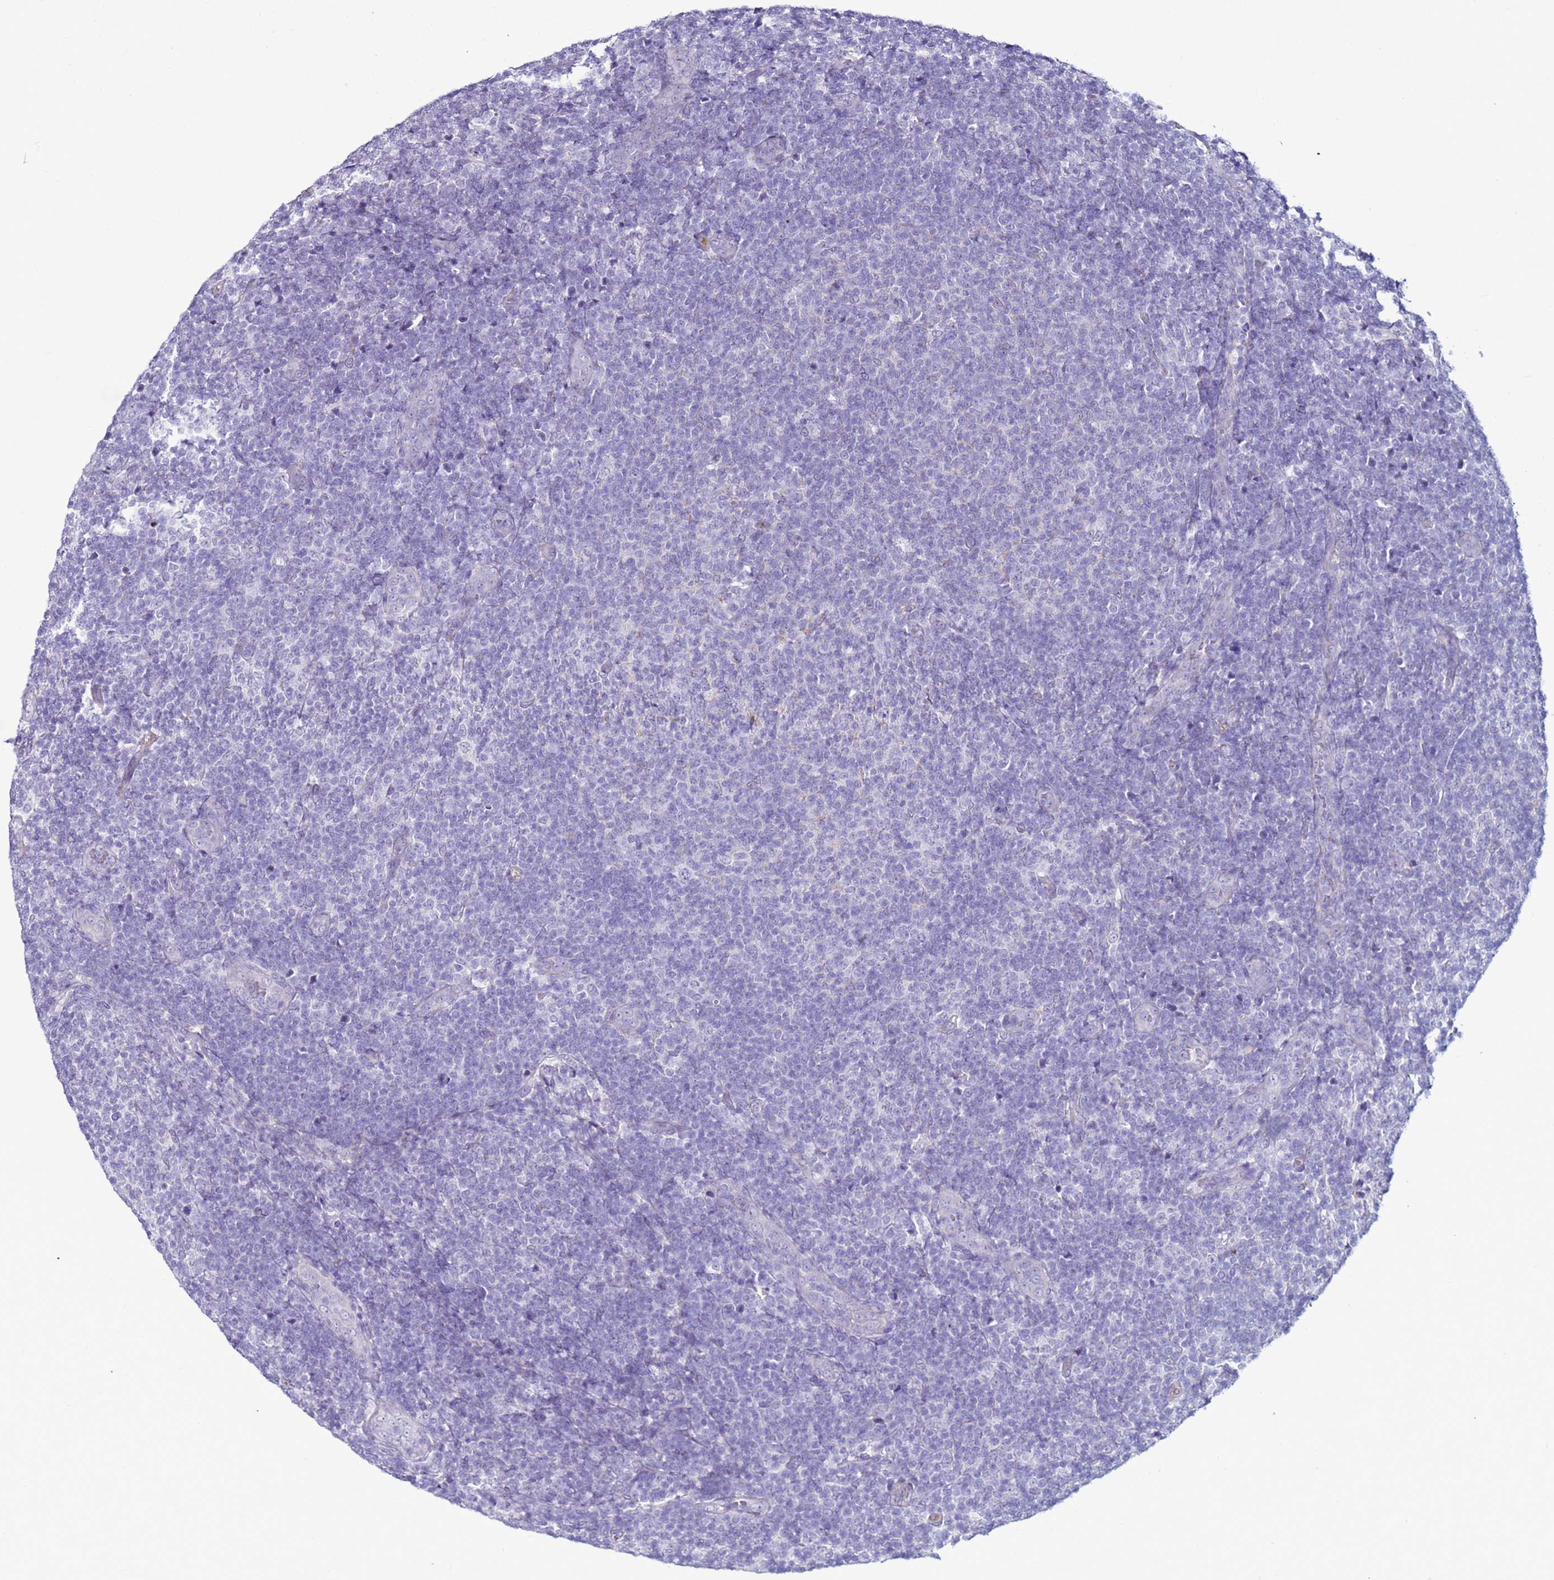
{"staining": {"intensity": "negative", "quantity": "none", "location": "none"}, "tissue": "lymphoma", "cell_type": "Tumor cells", "image_type": "cancer", "snomed": [{"axis": "morphology", "description": "Malignant lymphoma, non-Hodgkin's type, Low grade"}, {"axis": "topography", "description": "Lymph node"}], "caption": "Immunohistochemical staining of low-grade malignant lymphoma, non-Hodgkin's type reveals no significant positivity in tumor cells.", "gene": "LRRC10B", "patient": {"sex": "male", "age": 66}}